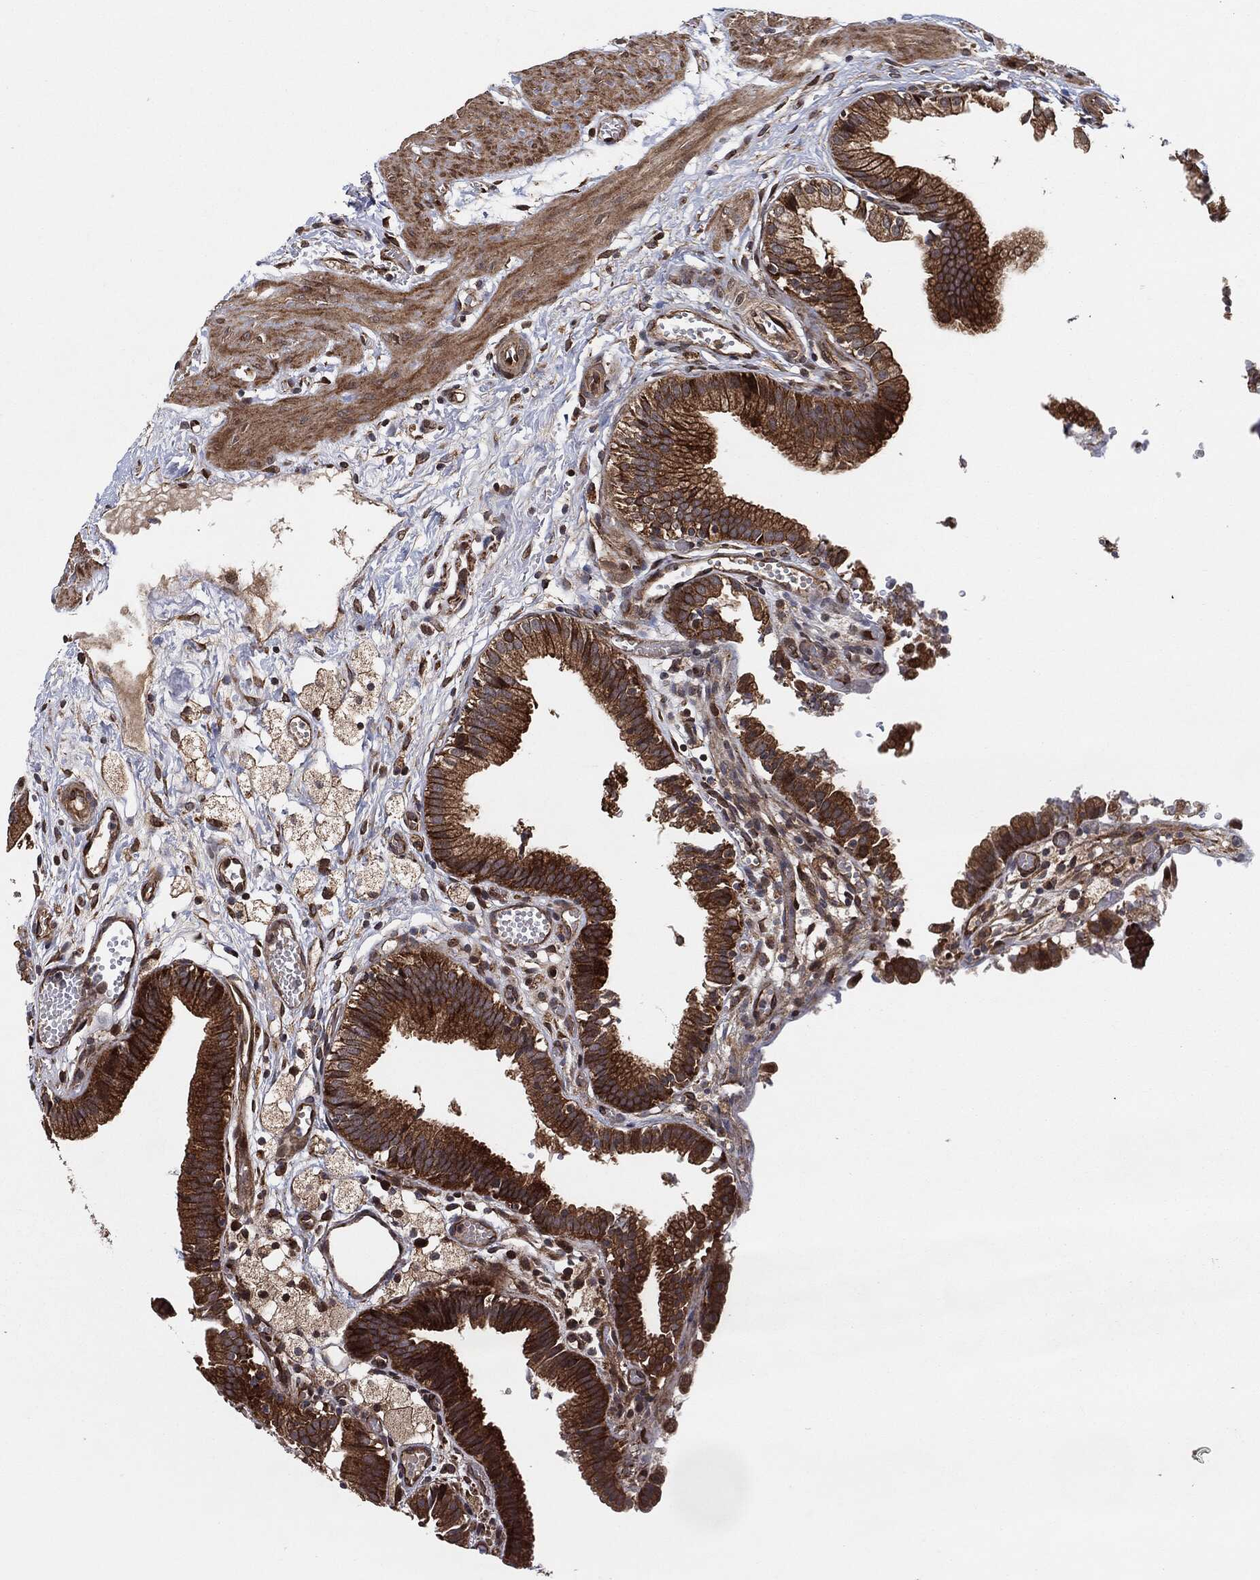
{"staining": {"intensity": "strong", "quantity": ">75%", "location": "cytoplasmic/membranous"}, "tissue": "gallbladder", "cell_type": "Glandular cells", "image_type": "normal", "snomed": [{"axis": "morphology", "description": "Normal tissue, NOS"}, {"axis": "topography", "description": "Gallbladder"}], "caption": "The immunohistochemical stain shows strong cytoplasmic/membranous positivity in glandular cells of benign gallbladder.", "gene": "BCAR1", "patient": {"sex": "female", "age": 24}}